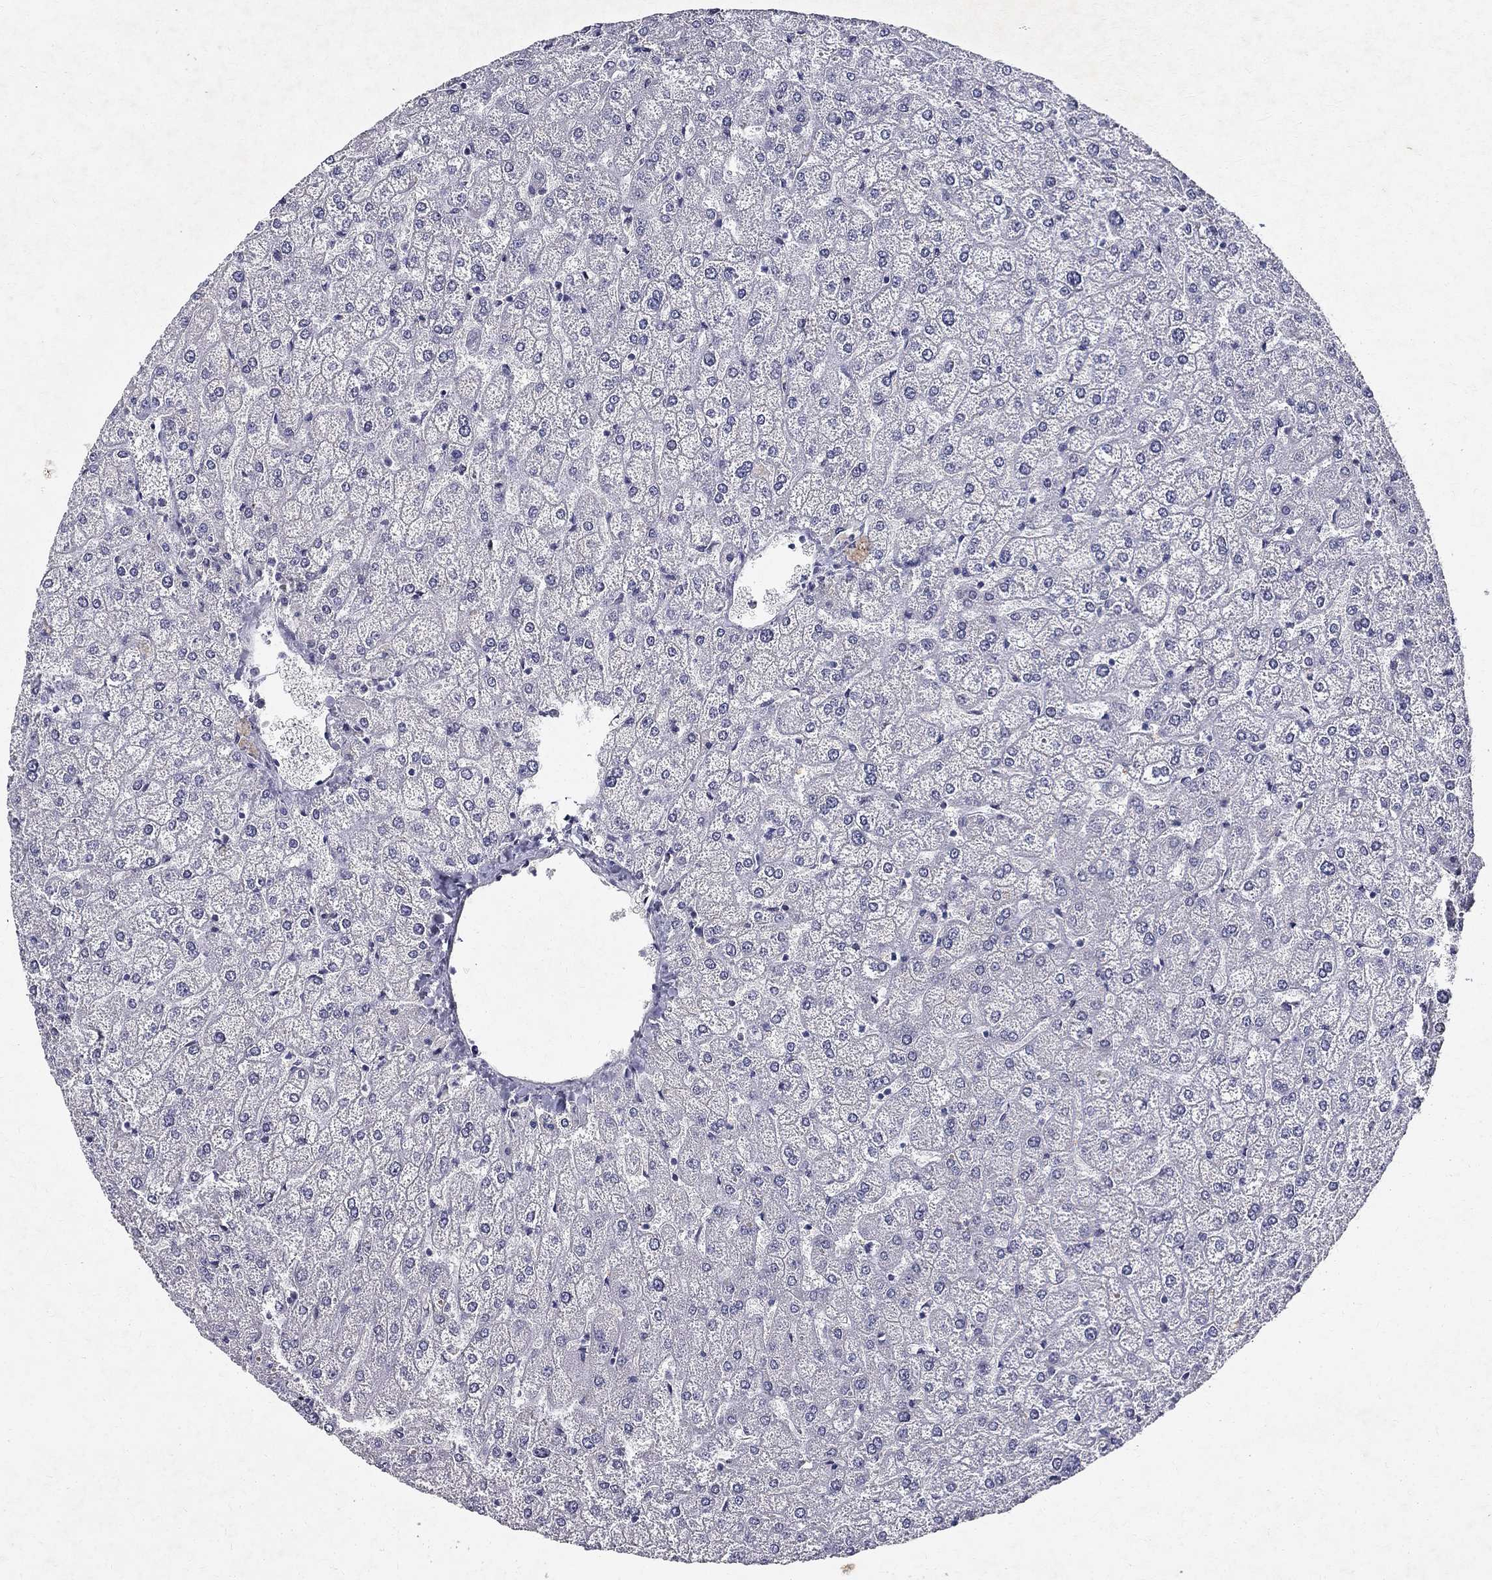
{"staining": {"intensity": "negative", "quantity": "none", "location": "none"}, "tissue": "liver", "cell_type": "Cholangiocytes", "image_type": "normal", "snomed": [{"axis": "morphology", "description": "Normal tissue, NOS"}, {"axis": "topography", "description": "Liver"}], "caption": "The image shows no significant positivity in cholangiocytes of liver. (DAB (3,3'-diaminobenzidine) immunohistochemistry visualized using brightfield microscopy, high magnification).", "gene": "RBFOX1", "patient": {"sex": "female", "age": 32}}